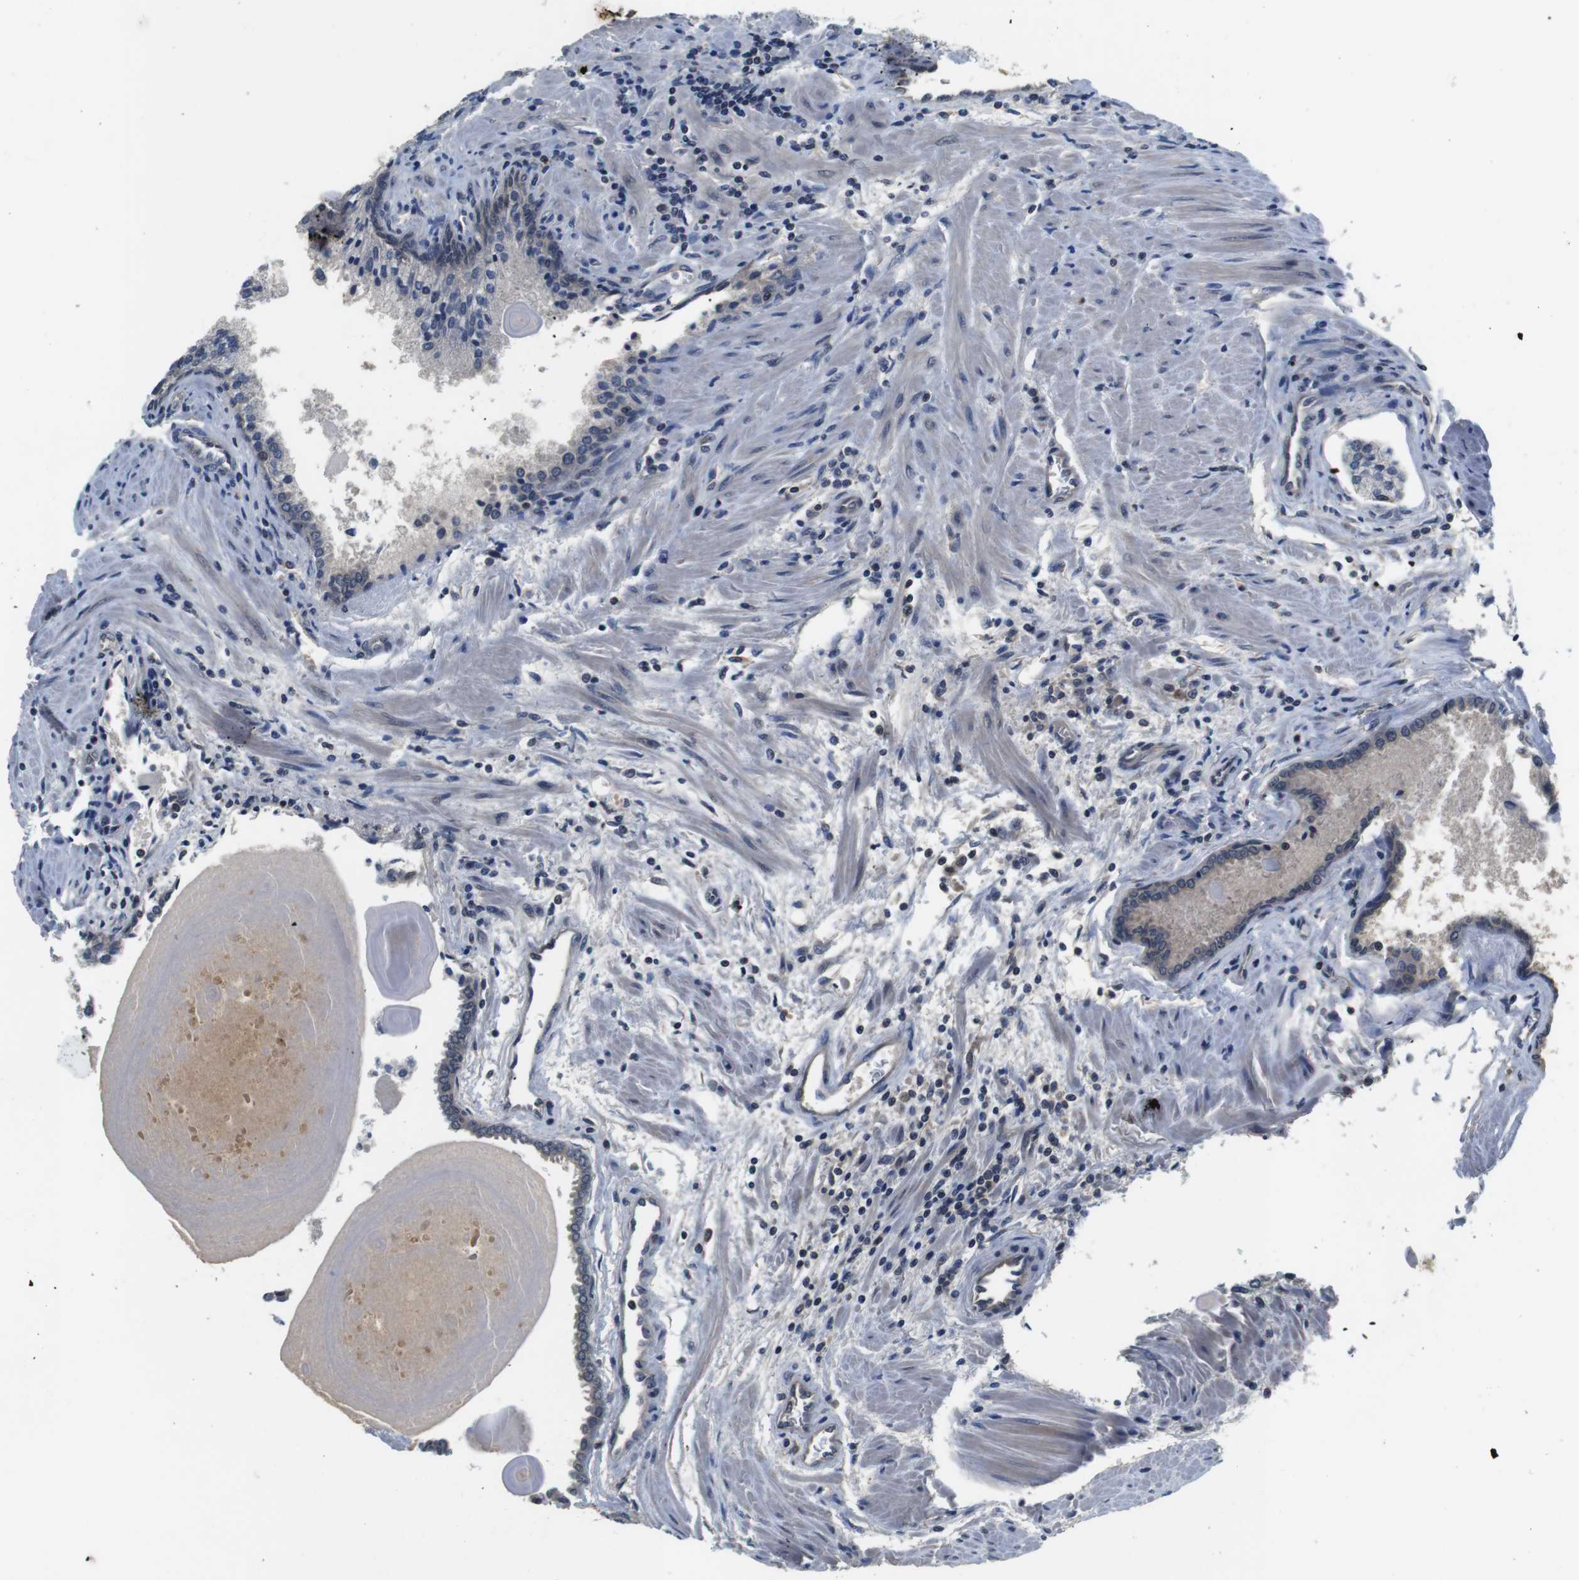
{"staining": {"intensity": "negative", "quantity": "none", "location": "none"}, "tissue": "prostate cancer", "cell_type": "Tumor cells", "image_type": "cancer", "snomed": [{"axis": "morphology", "description": "Adenocarcinoma, High grade"}, {"axis": "topography", "description": "Prostate"}], "caption": "Image shows no significant protein positivity in tumor cells of prostate cancer (high-grade adenocarcinoma). The staining was performed using DAB to visualize the protein expression in brown, while the nuclei were stained in blue with hematoxylin (Magnification: 20x).", "gene": "FADD", "patient": {"sex": "male", "age": 58}}